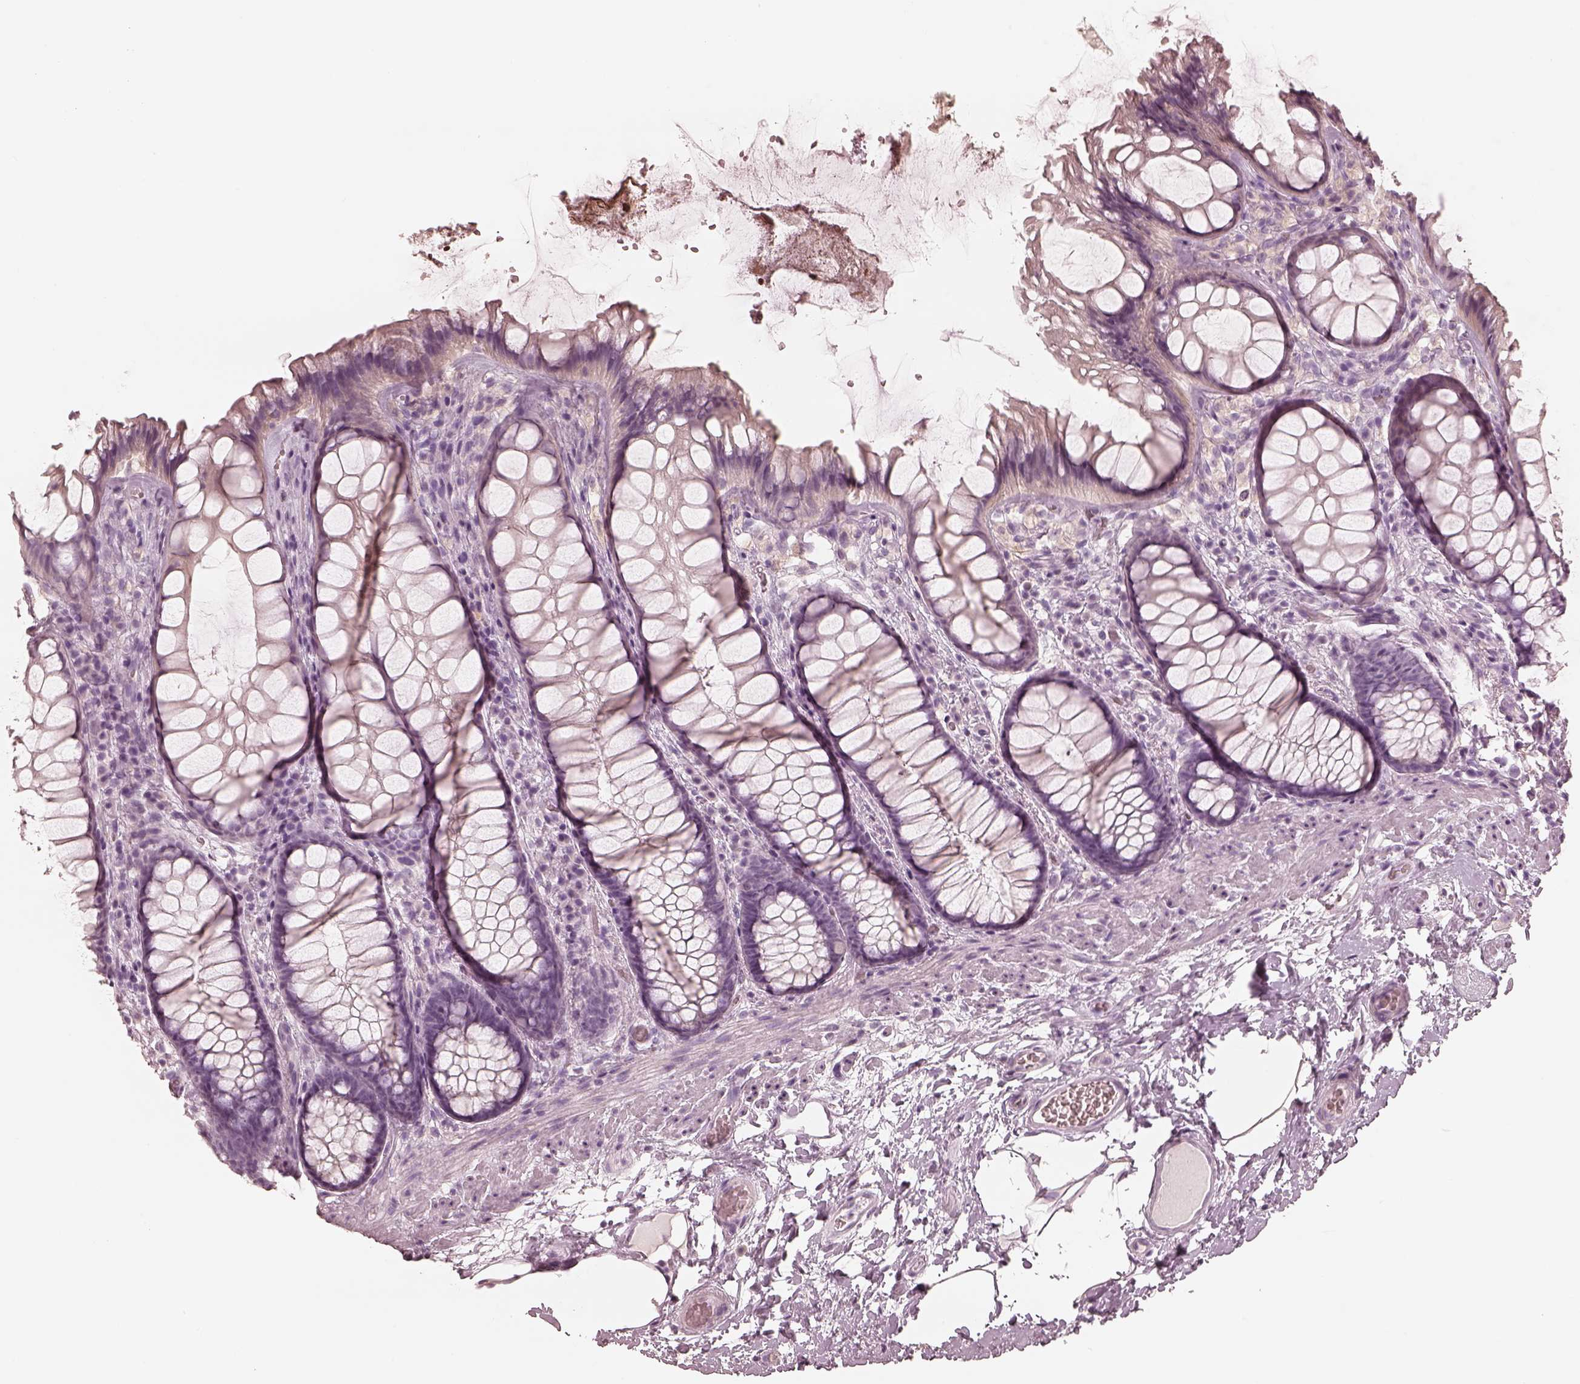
{"staining": {"intensity": "negative", "quantity": "none", "location": "none"}, "tissue": "rectum", "cell_type": "Glandular cells", "image_type": "normal", "snomed": [{"axis": "morphology", "description": "Normal tissue, NOS"}, {"axis": "topography", "description": "Rectum"}], "caption": "The IHC histopathology image has no significant positivity in glandular cells of rectum.", "gene": "CALR3", "patient": {"sex": "female", "age": 62}}